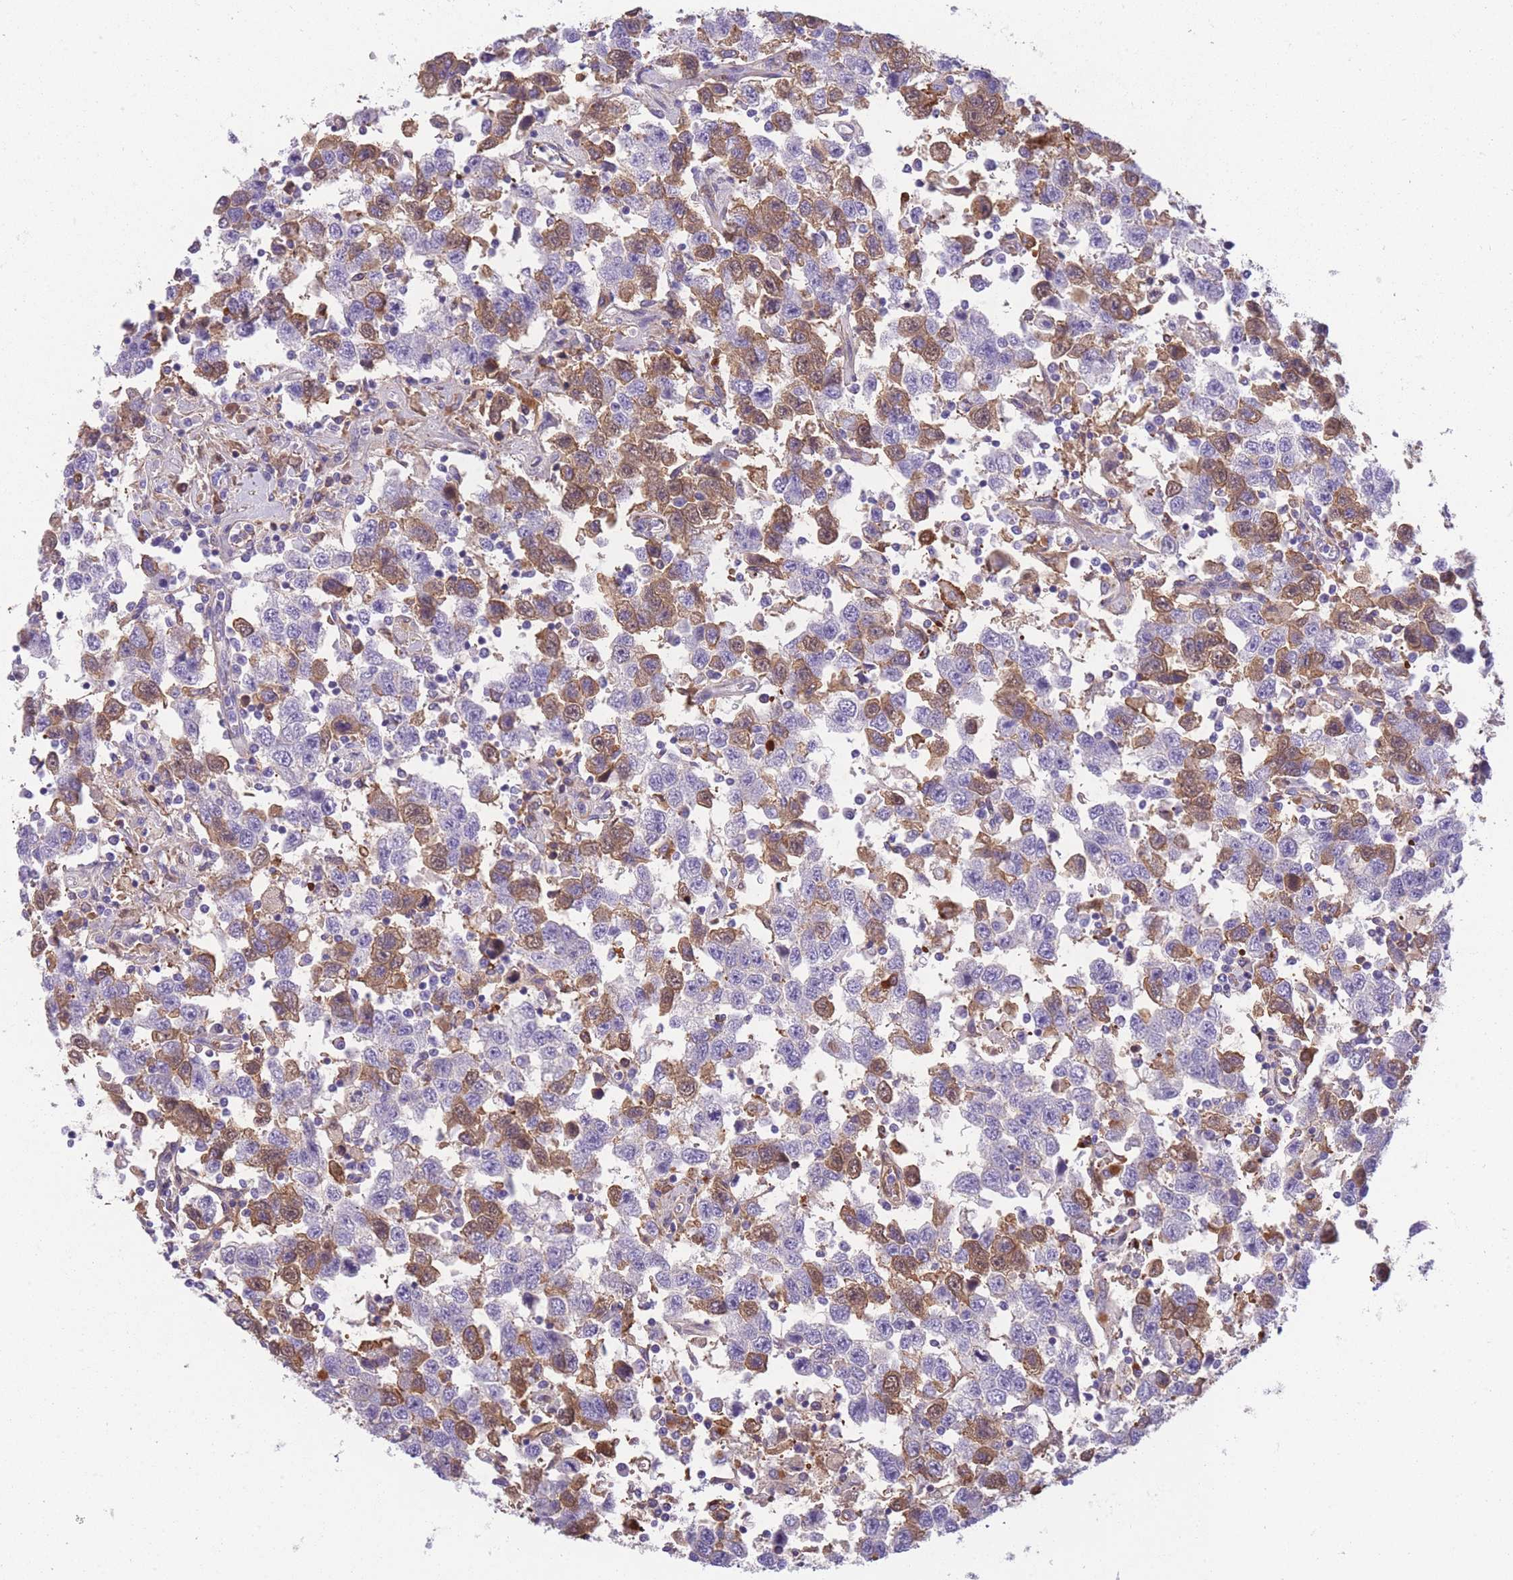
{"staining": {"intensity": "moderate", "quantity": "25%-75%", "location": "cytoplasmic/membranous"}, "tissue": "testis cancer", "cell_type": "Tumor cells", "image_type": "cancer", "snomed": [{"axis": "morphology", "description": "Seminoma, NOS"}, {"axis": "topography", "description": "Testis"}], "caption": "Protein staining by IHC displays moderate cytoplasmic/membranous positivity in approximately 25%-75% of tumor cells in seminoma (testis).", "gene": "GNAT1", "patient": {"sex": "male", "age": 41}}